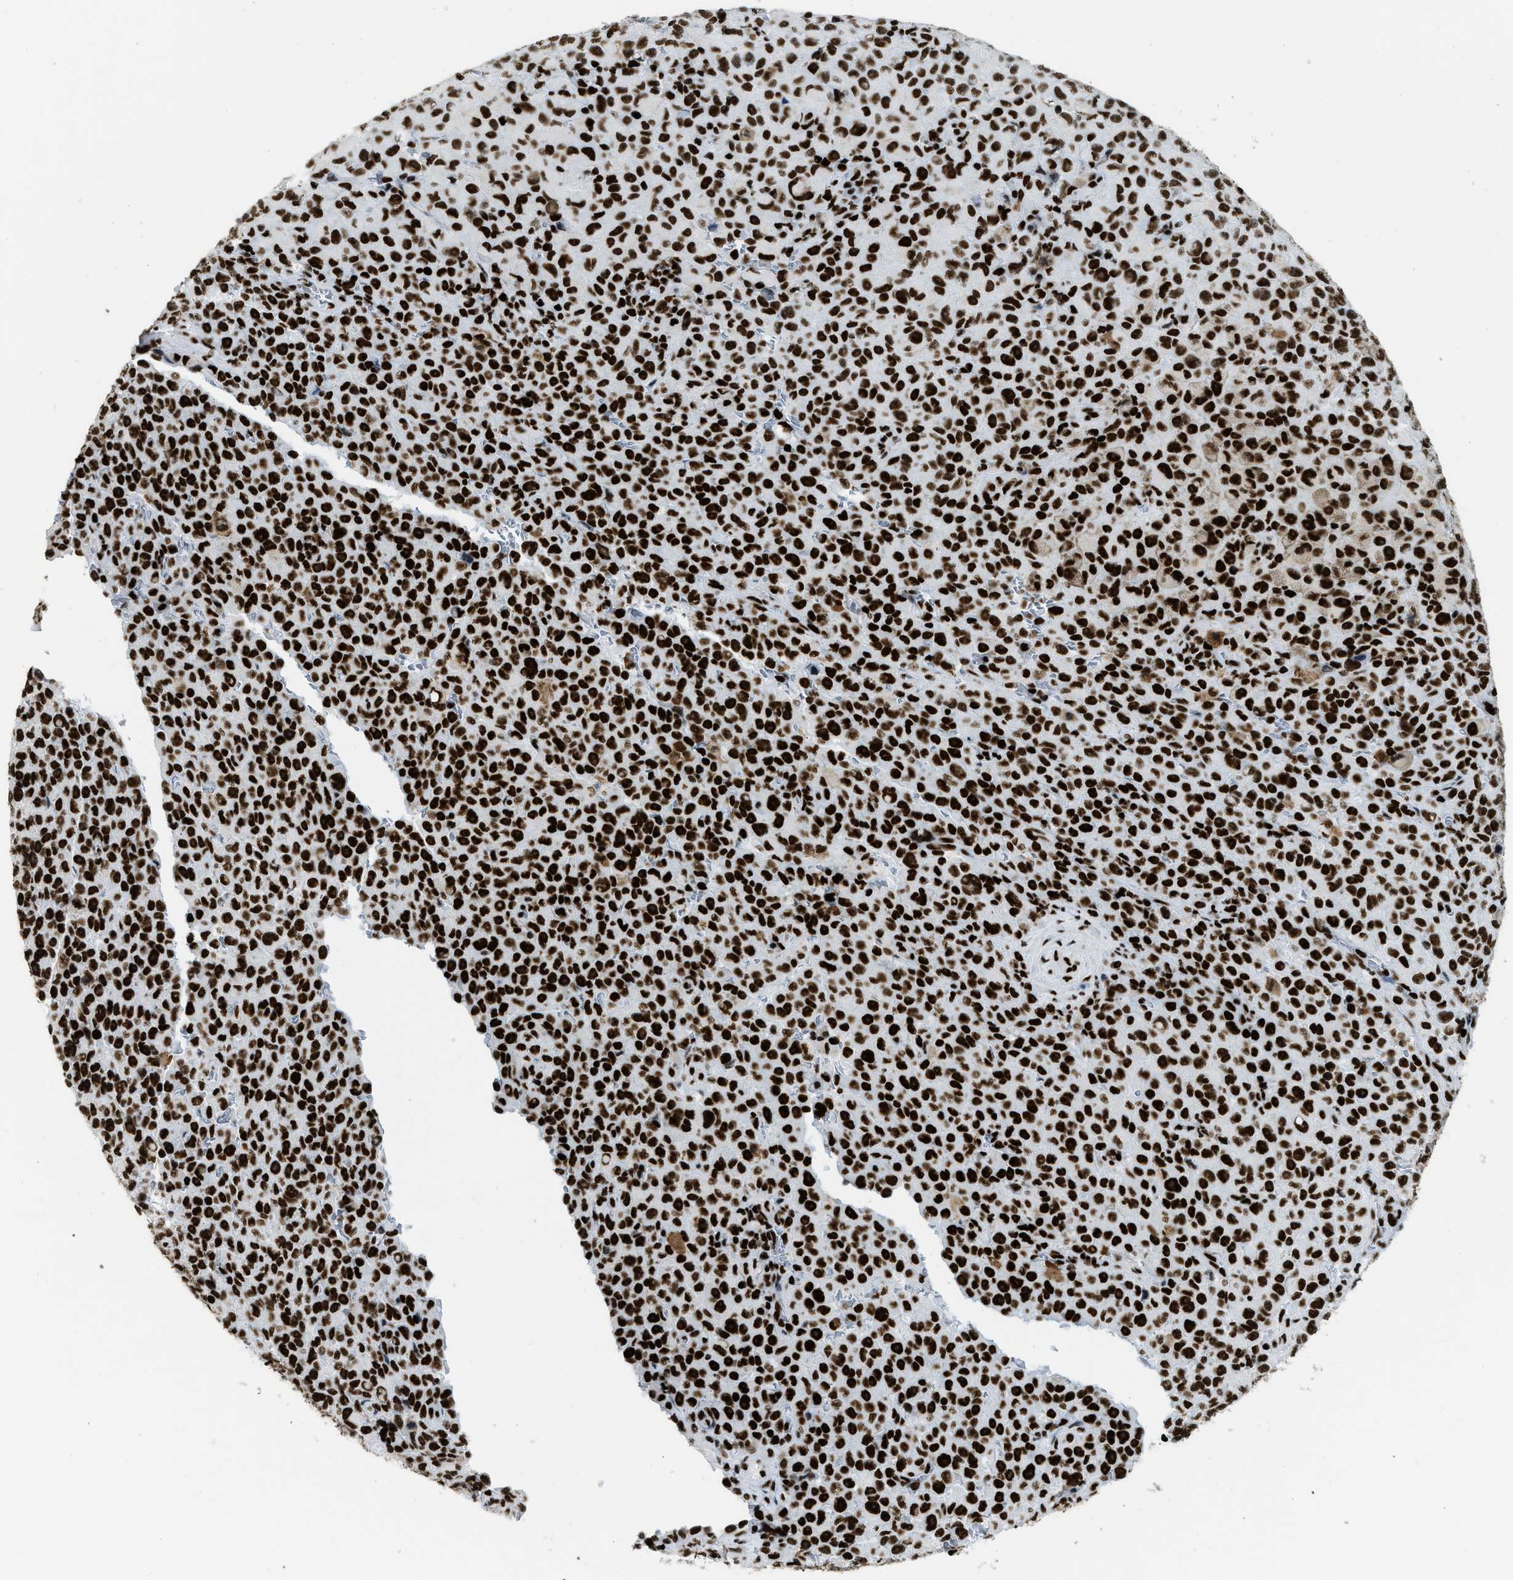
{"staining": {"intensity": "strong", "quantity": ">75%", "location": "nuclear"}, "tissue": "melanoma", "cell_type": "Tumor cells", "image_type": "cancer", "snomed": [{"axis": "morphology", "description": "Malignant melanoma, NOS"}, {"axis": "topography", "description": "Skin"}], "caption": "IHC staining of melanoma, which shows high levels of strong nuclear staining in approximately >75% of tumor cells indicating strong nuclear protein positivity. The staining was performed using DAB (3,3'-diaminobenzidine) (brown) for protein detection and nuclei were counterstained in hematoxylin (blue).", "gene": "PIF1", "patient": {"sex": "female", "age": 82}}